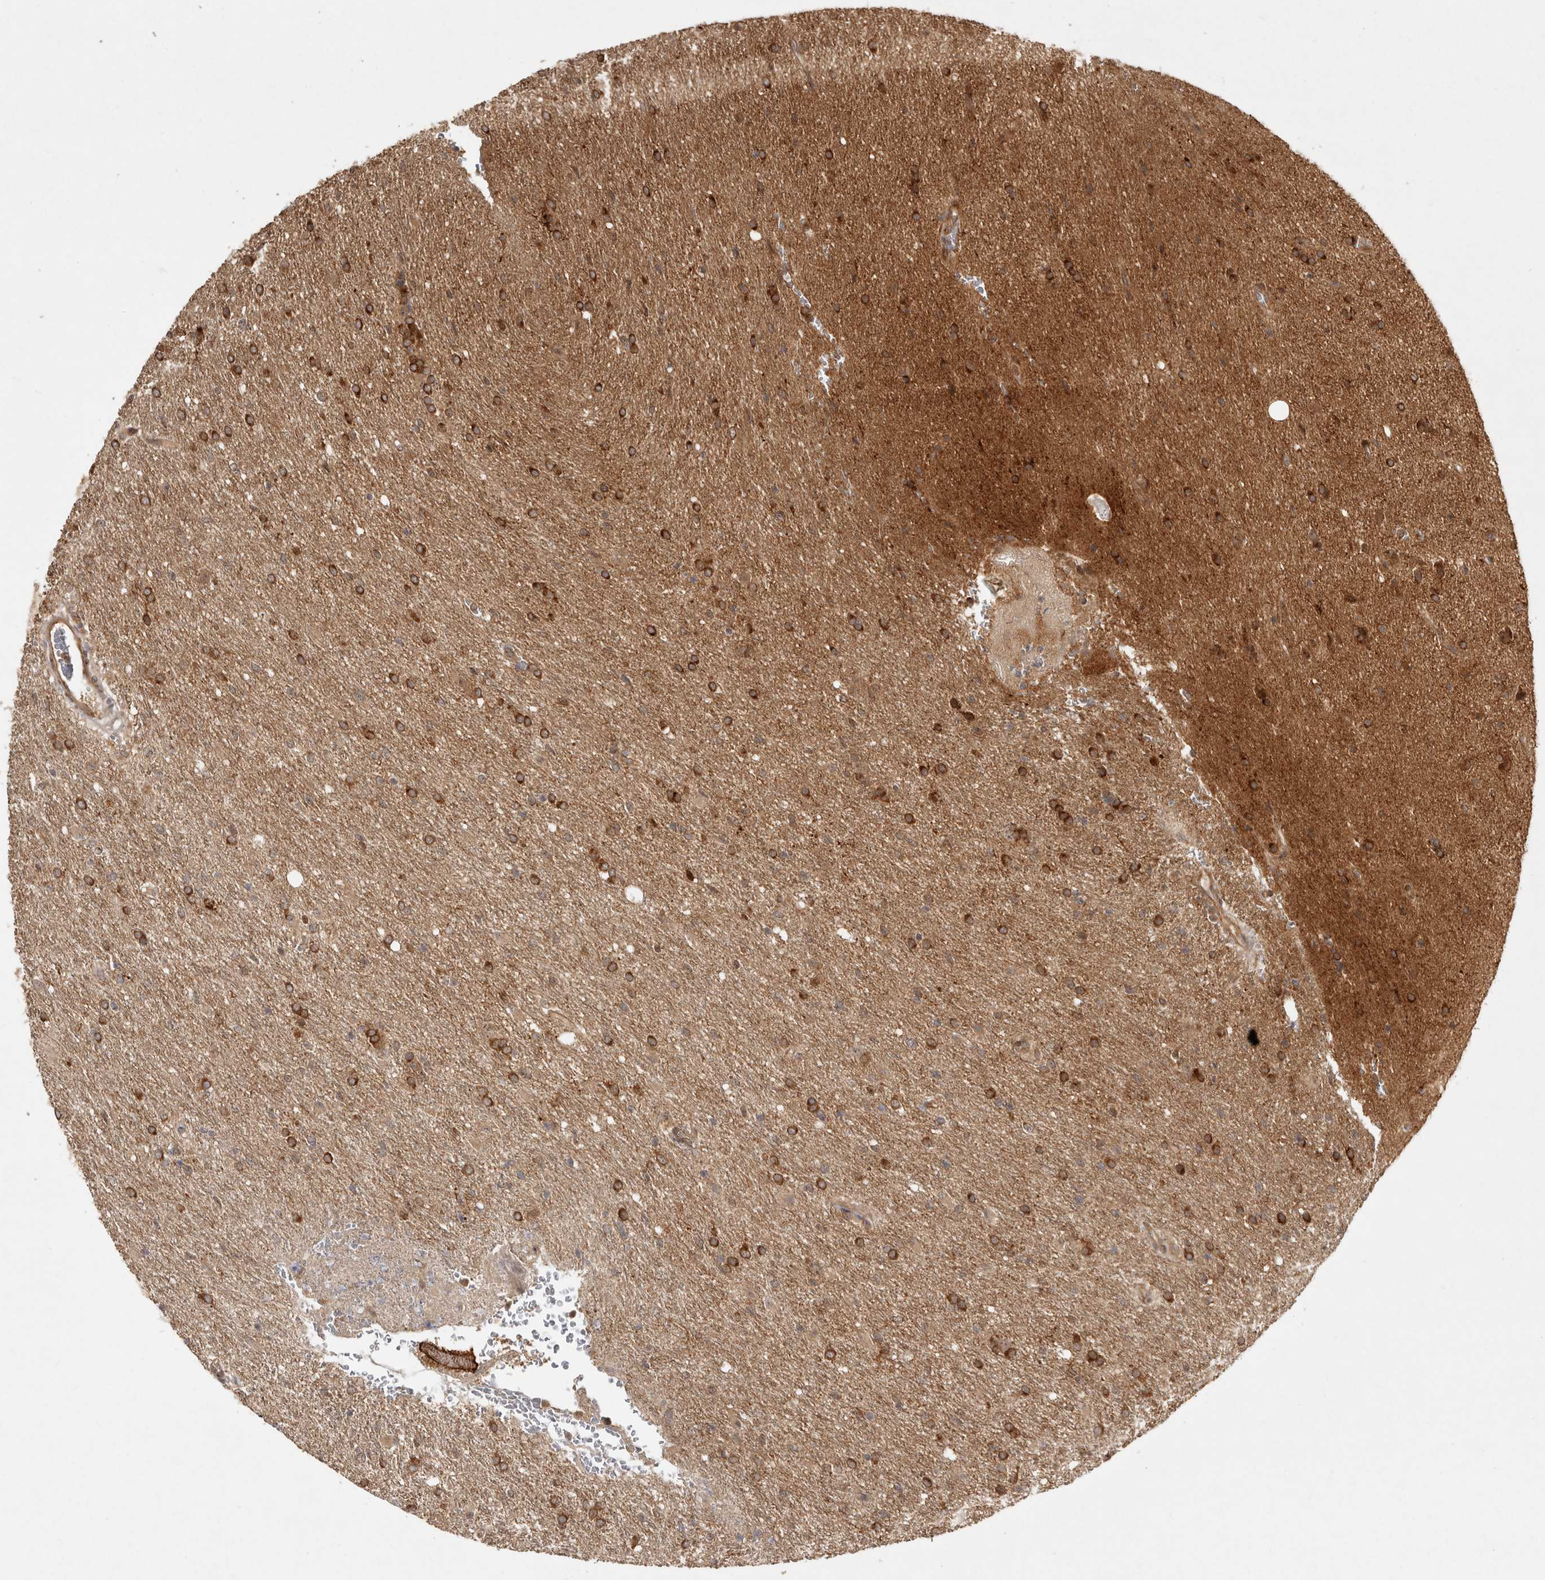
{"staining": {"intensity": "strong", "quantity": ">75%", "location": "cytoplasmic/membranous"}, "tissue": "glioma", "cell_type": "Tumor cells", "image_type": "cancer", "snomed": [{"axis": "morphology", "description": "Glioma, malignant, High grade"}, {"axis": "topography", "description": "Brain"}], "caption": "Malignant glioma (high-grade) was stained to show a protein in brown. There is high levels of strong cytoplasmic/membranous positivity in approximately >75% of tumor cells. Using DAB (brown) and hematoxylin (blue) stains, captured at high magnification using brightfield microscopy.", "gene": "CAMSAP2", "patient": {"sex": "female", "age": 57}}